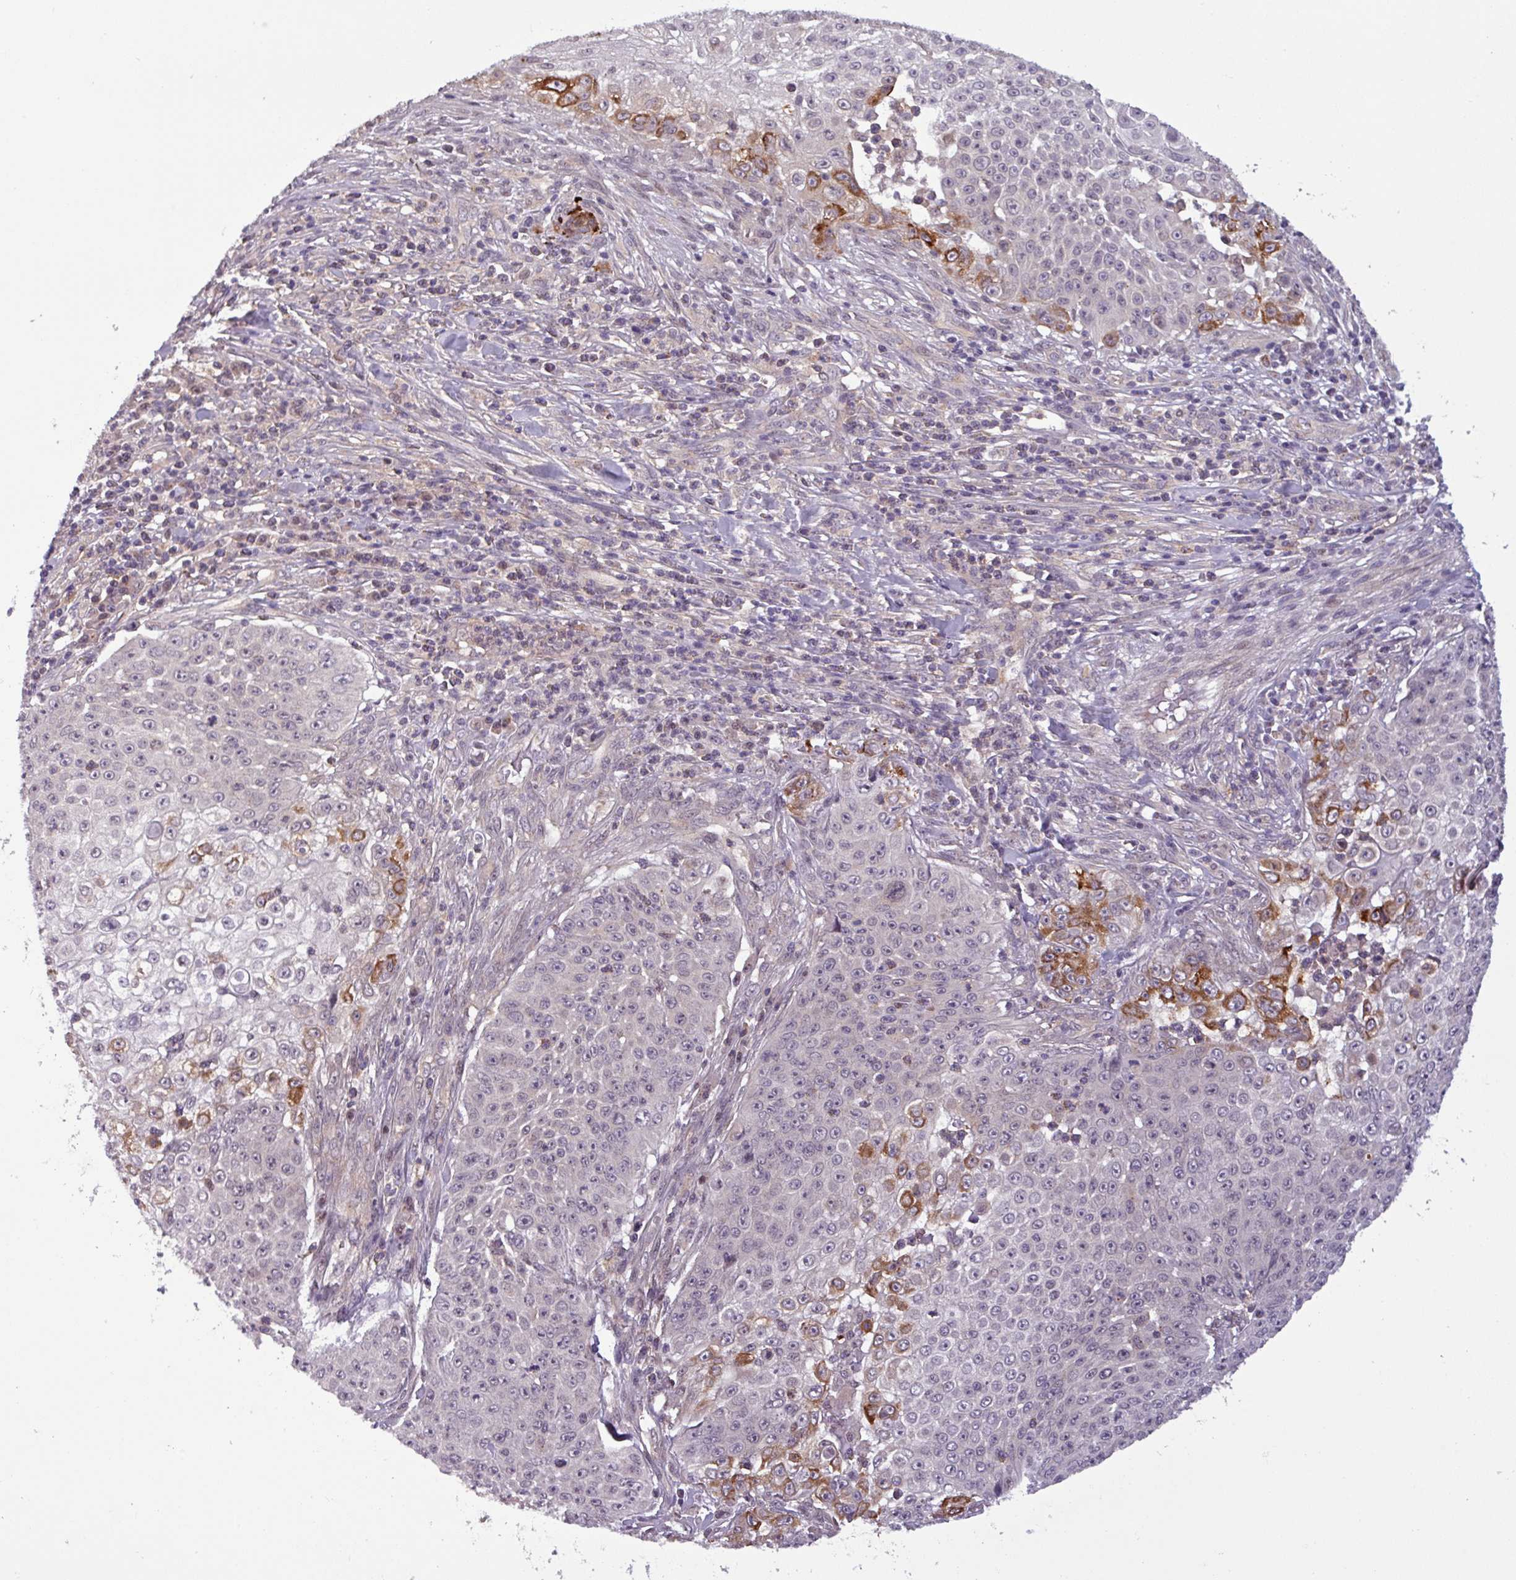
{"staining": {"intensity": "moderate", "quantity": "<25%", "location": "cytoplasmic/membranous"}, "tissue": "skin cancer", "cell_type": "Tumor cells", "image_type": "cancer", "snomed": [{"axis": "morphology", "description": "Squamous cell carcinoma, NOS"}, {"axis": "topography", "description": "Skin"}], "caption": "Approximately <25% of tumor cells in skin cancer demonstrate moderate cytoplasmic/membranous protein staining as visualized by brown immunohistochemical staining.", "gene": "NPFFR1", "patient": {"sex": "male", "age": 24}}